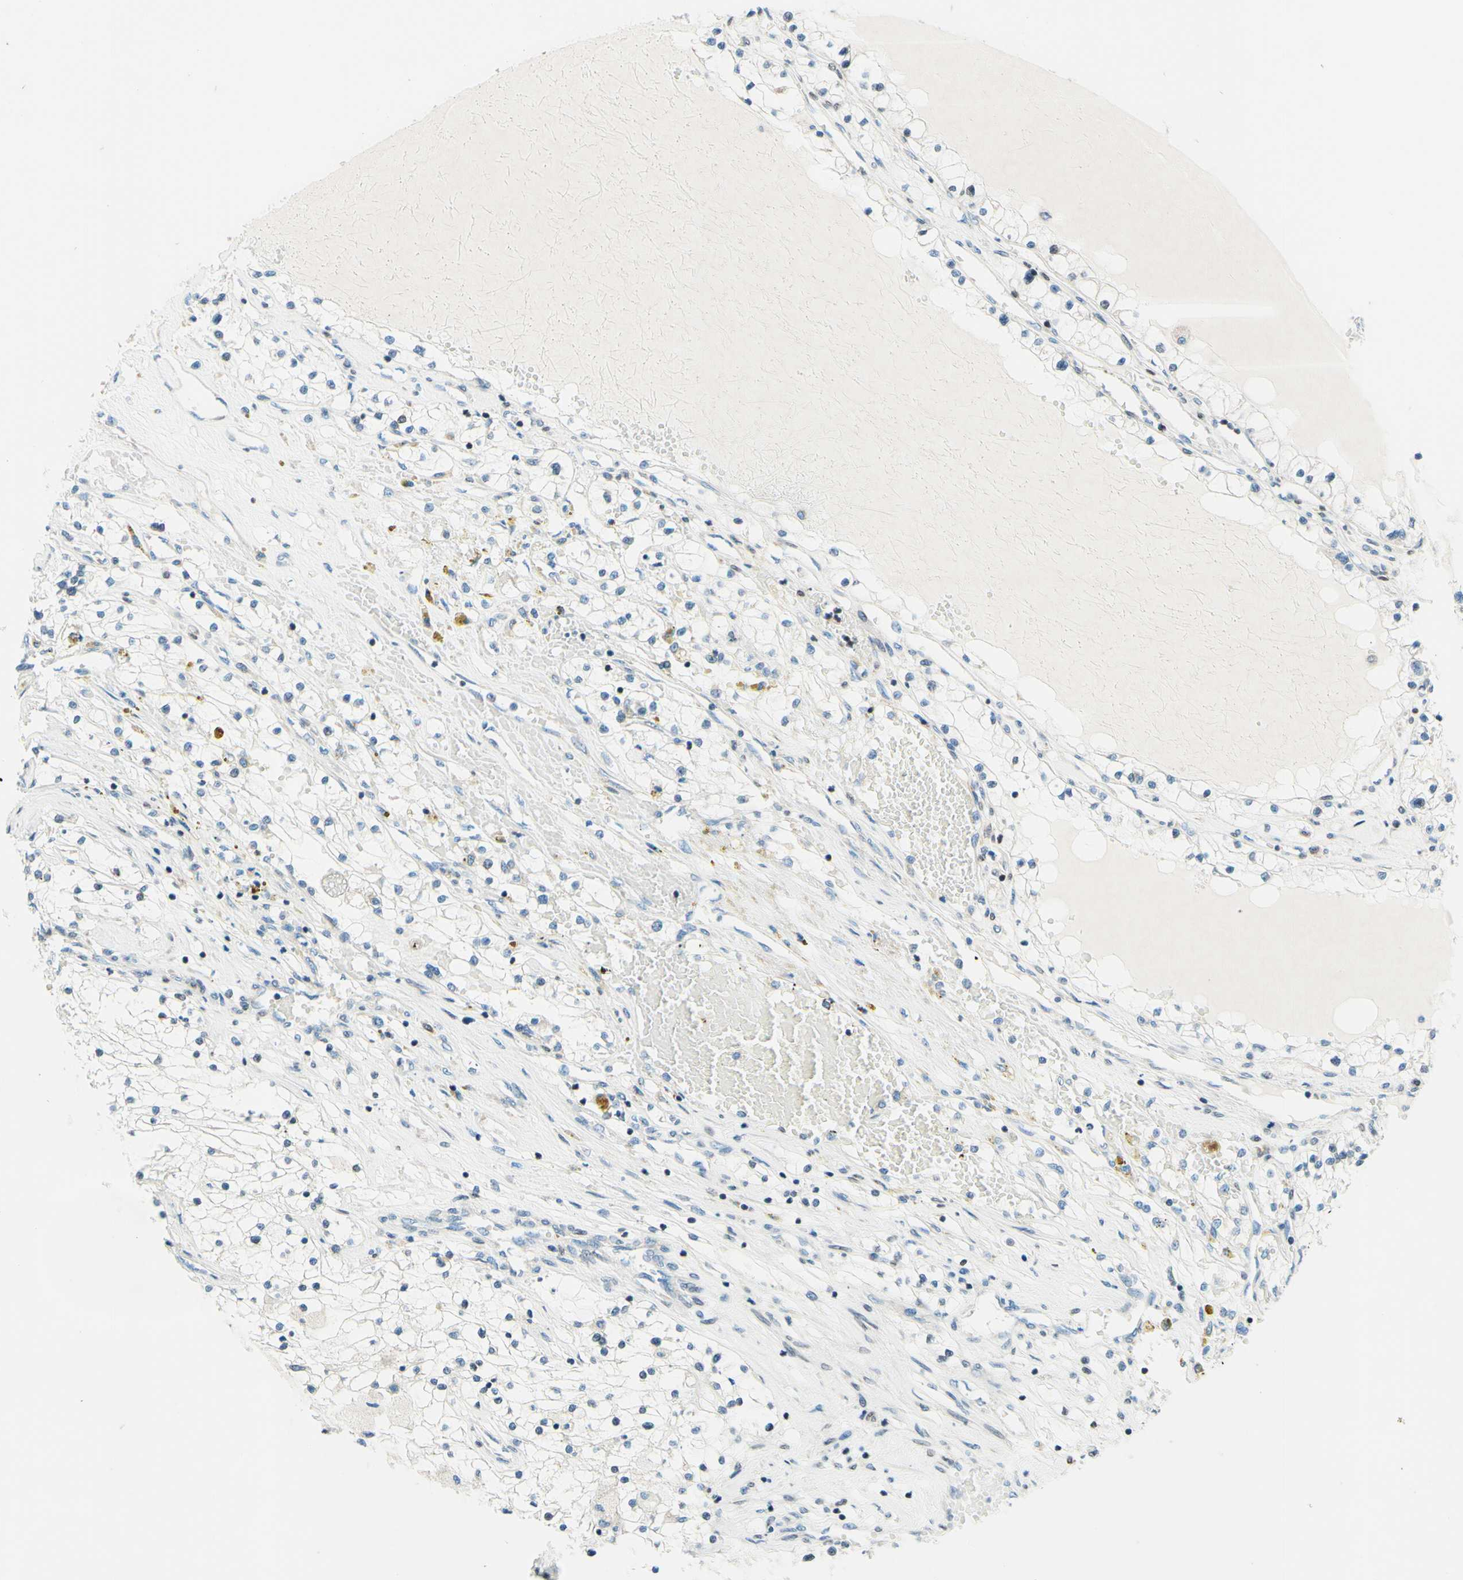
{"staining": {"intensity": "weak", "quantity": "<25%", "location": "nuclear"}, "tissue": "renal cancer", "cell_type": "Tumor cells", "image_type": "cancer", "snomed": [{"axis": "morphology", "description": "Adenocarcinoma, NOS"}, {"axis": "topography", "description": "Kidney"}], "caption": "This is a histopathology image of immunohistochemistry staining of adenocarcinoma (renal), which shows no positivity in tumor cells.", "gene": "CBX7", "patient": {"sex": "male", "age": 68}}